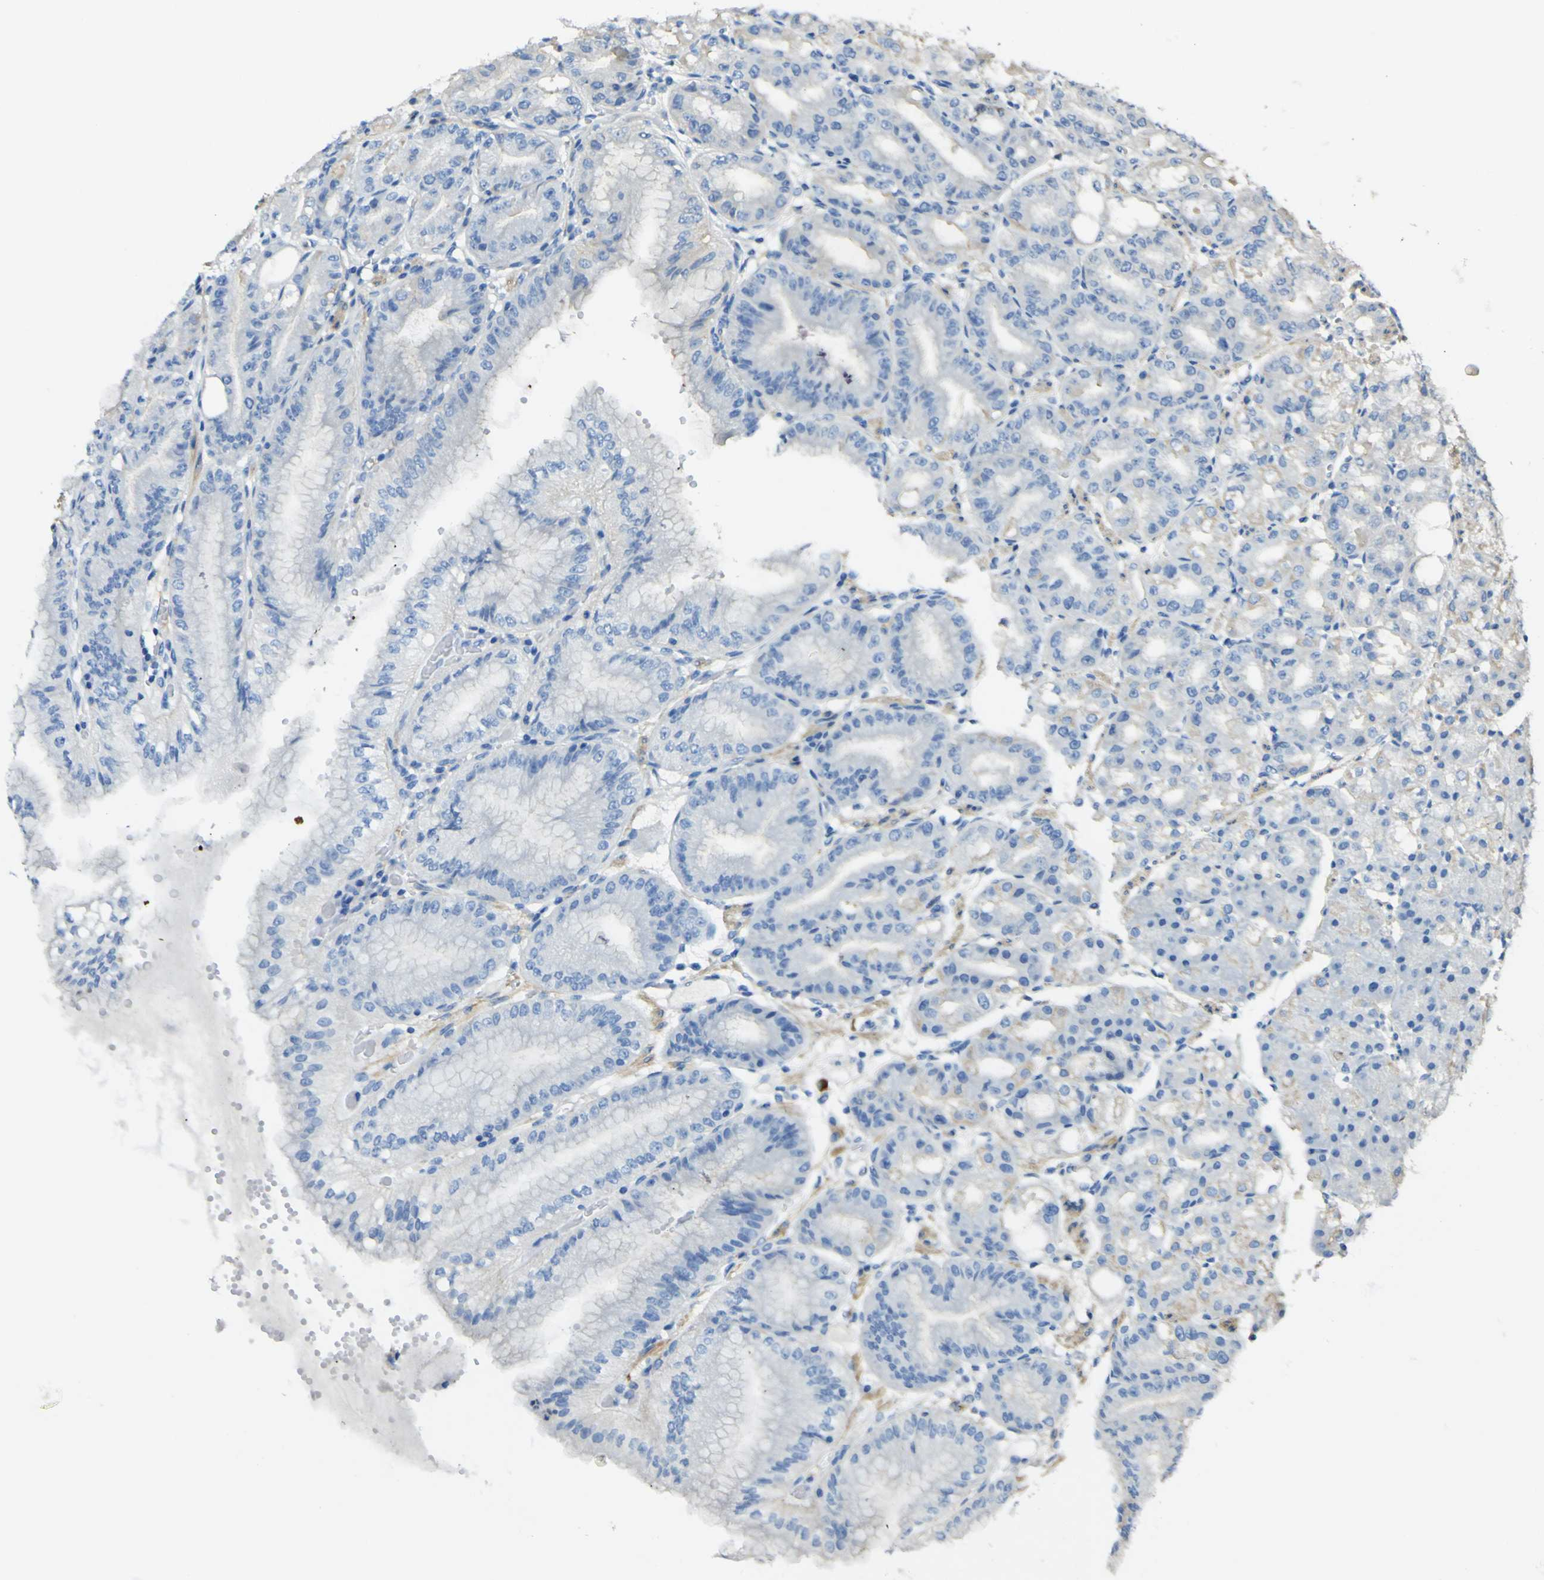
{"staining": {"intensity": "moderate", "quantity": "<25%", "location": "cytoplasmic/membranous"}, "tissue": "stomach", "cell_type": "Glandular cells", "image_type": "normal", "snomed": [{"axis": "morphology", "description": "Normal tissue, NOS"}, {"axis": "topography", "description": "Stomach, lower"}], "caption": "High-power microscopy captured an immunohistochemistry micrograph of normal stomach, revealing moderate cytoplasmic/membranous expression in about <25% of glandular cells. The protein is shown in brown color, while the nuclei are stained blue.", "gene": "OGN", "patient": {"sex": "male", "age": 71}}